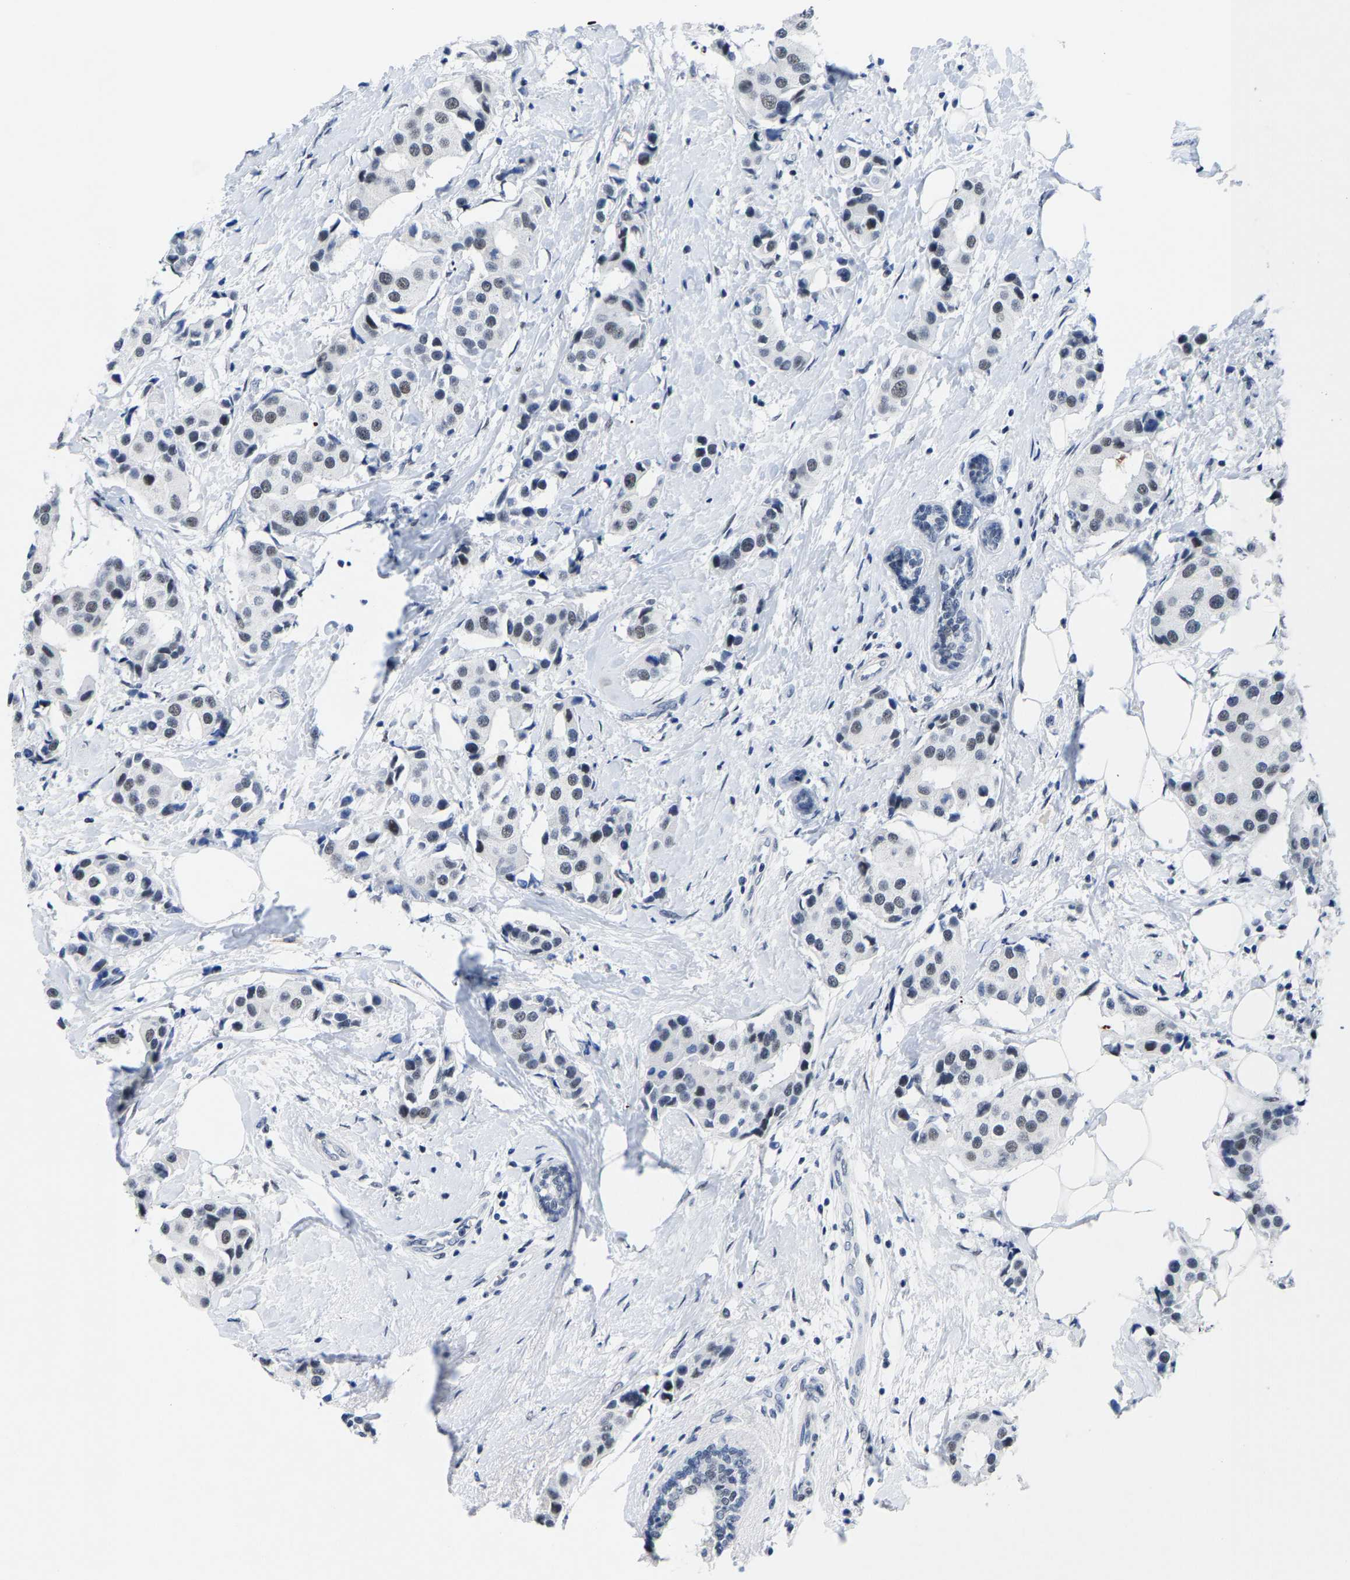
{"staining": {"intensity": "negative", "quantity": "none", "location": "none"}, "tissue": "breast cancer", "cell_type": "Tumor cells", "image_type": "cancer", "snomed": [{"axis": "morphology", "description": "Normal tissue, NOS"}, {"axis": "morphology", "description": "Duct carcinoma"}, {"axis": "topography", "description": "Breast"}], "caption": "Immunohistochemical staining of human breast cancer displays no significant expression in tumor cells.", "gene": "SETD1B", "patient": {"sex": "female", "age": 39}}